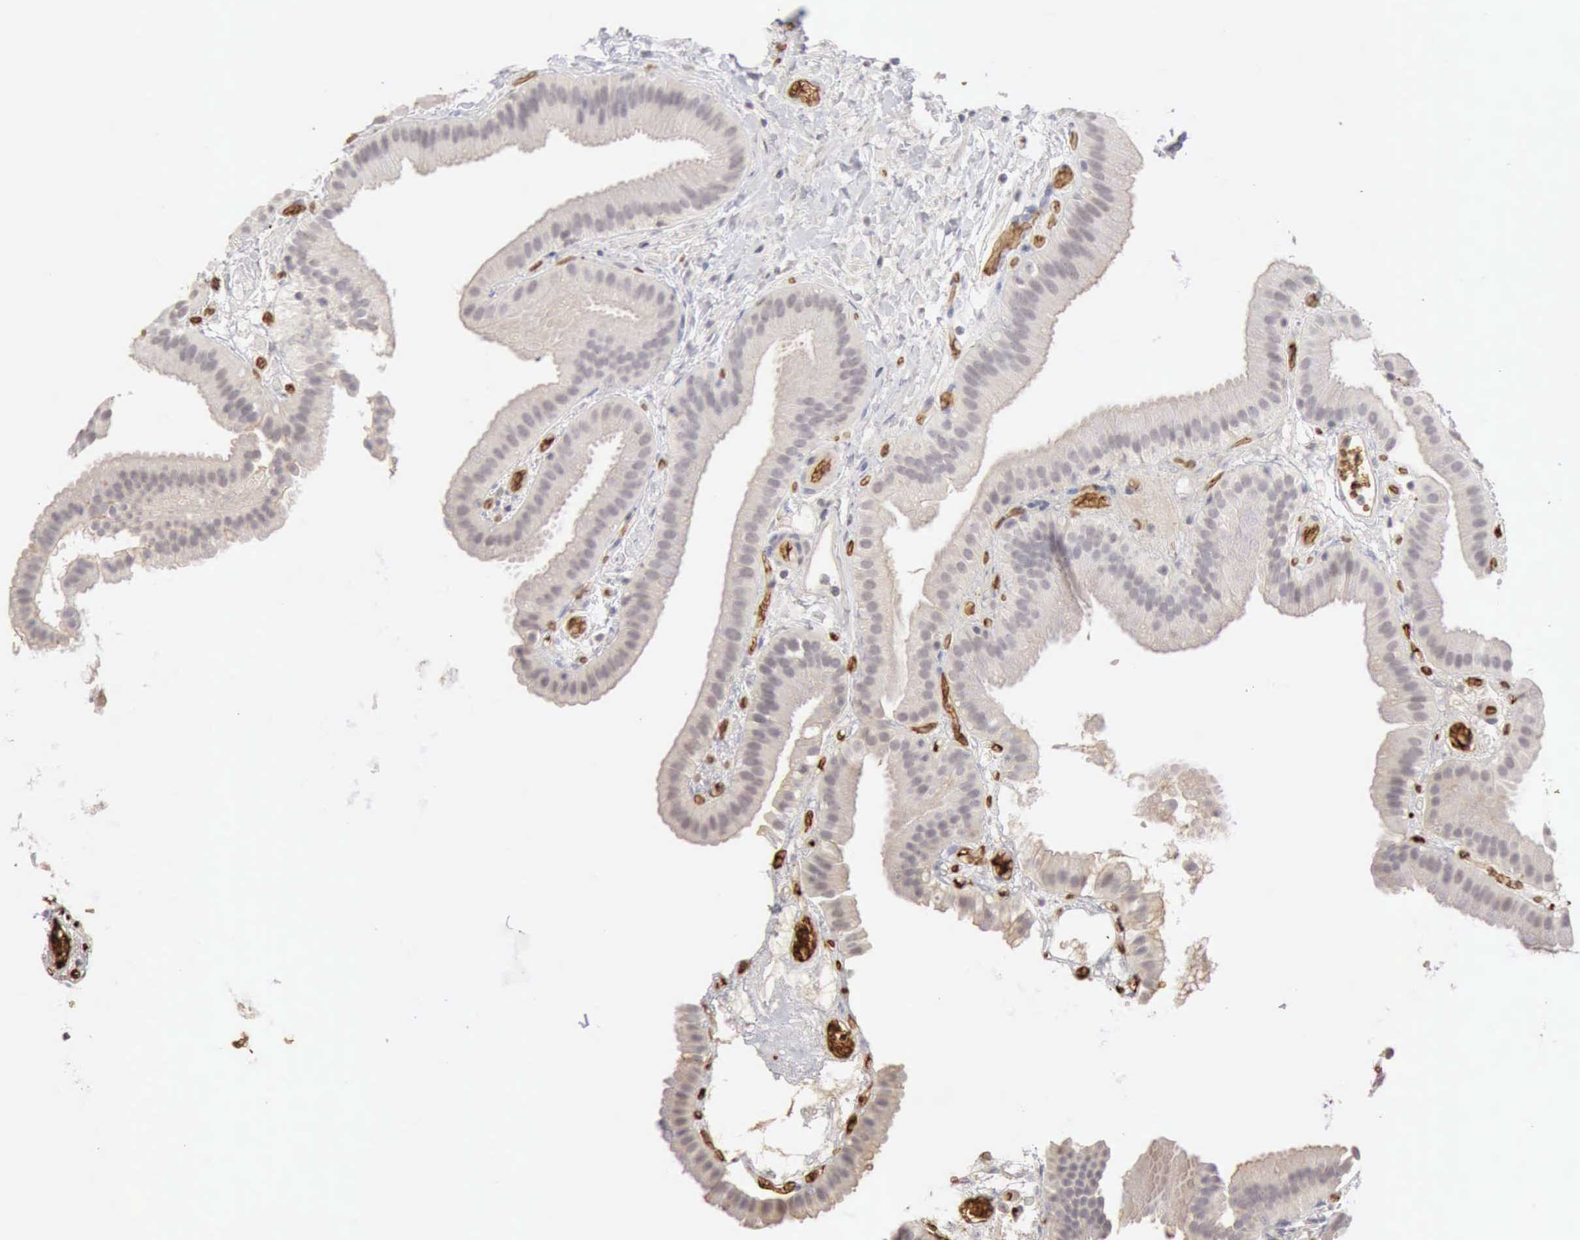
{"staining": {"intensity": "negative", "quantity": "none", "location": "none"}, "tissue": "gallbladder", "cell_type": "Glandular cells", "image_type": "normal", "snomed": [{"axis": "morphology", "description": "Normal tissue, NOS"}, {"axis": "topography", "description": "Gallbladder"}], "caption": "IHC image of normal gallbladder: human gallbladder stained with DAB demonstrates no significant protein staining in glandular cells. The staining is performed using DAB brown chromogen with nuclei counter-stained in using hematoxylin.", "gene": "CFI", "patient": {"sex": "female", "age": 63}}